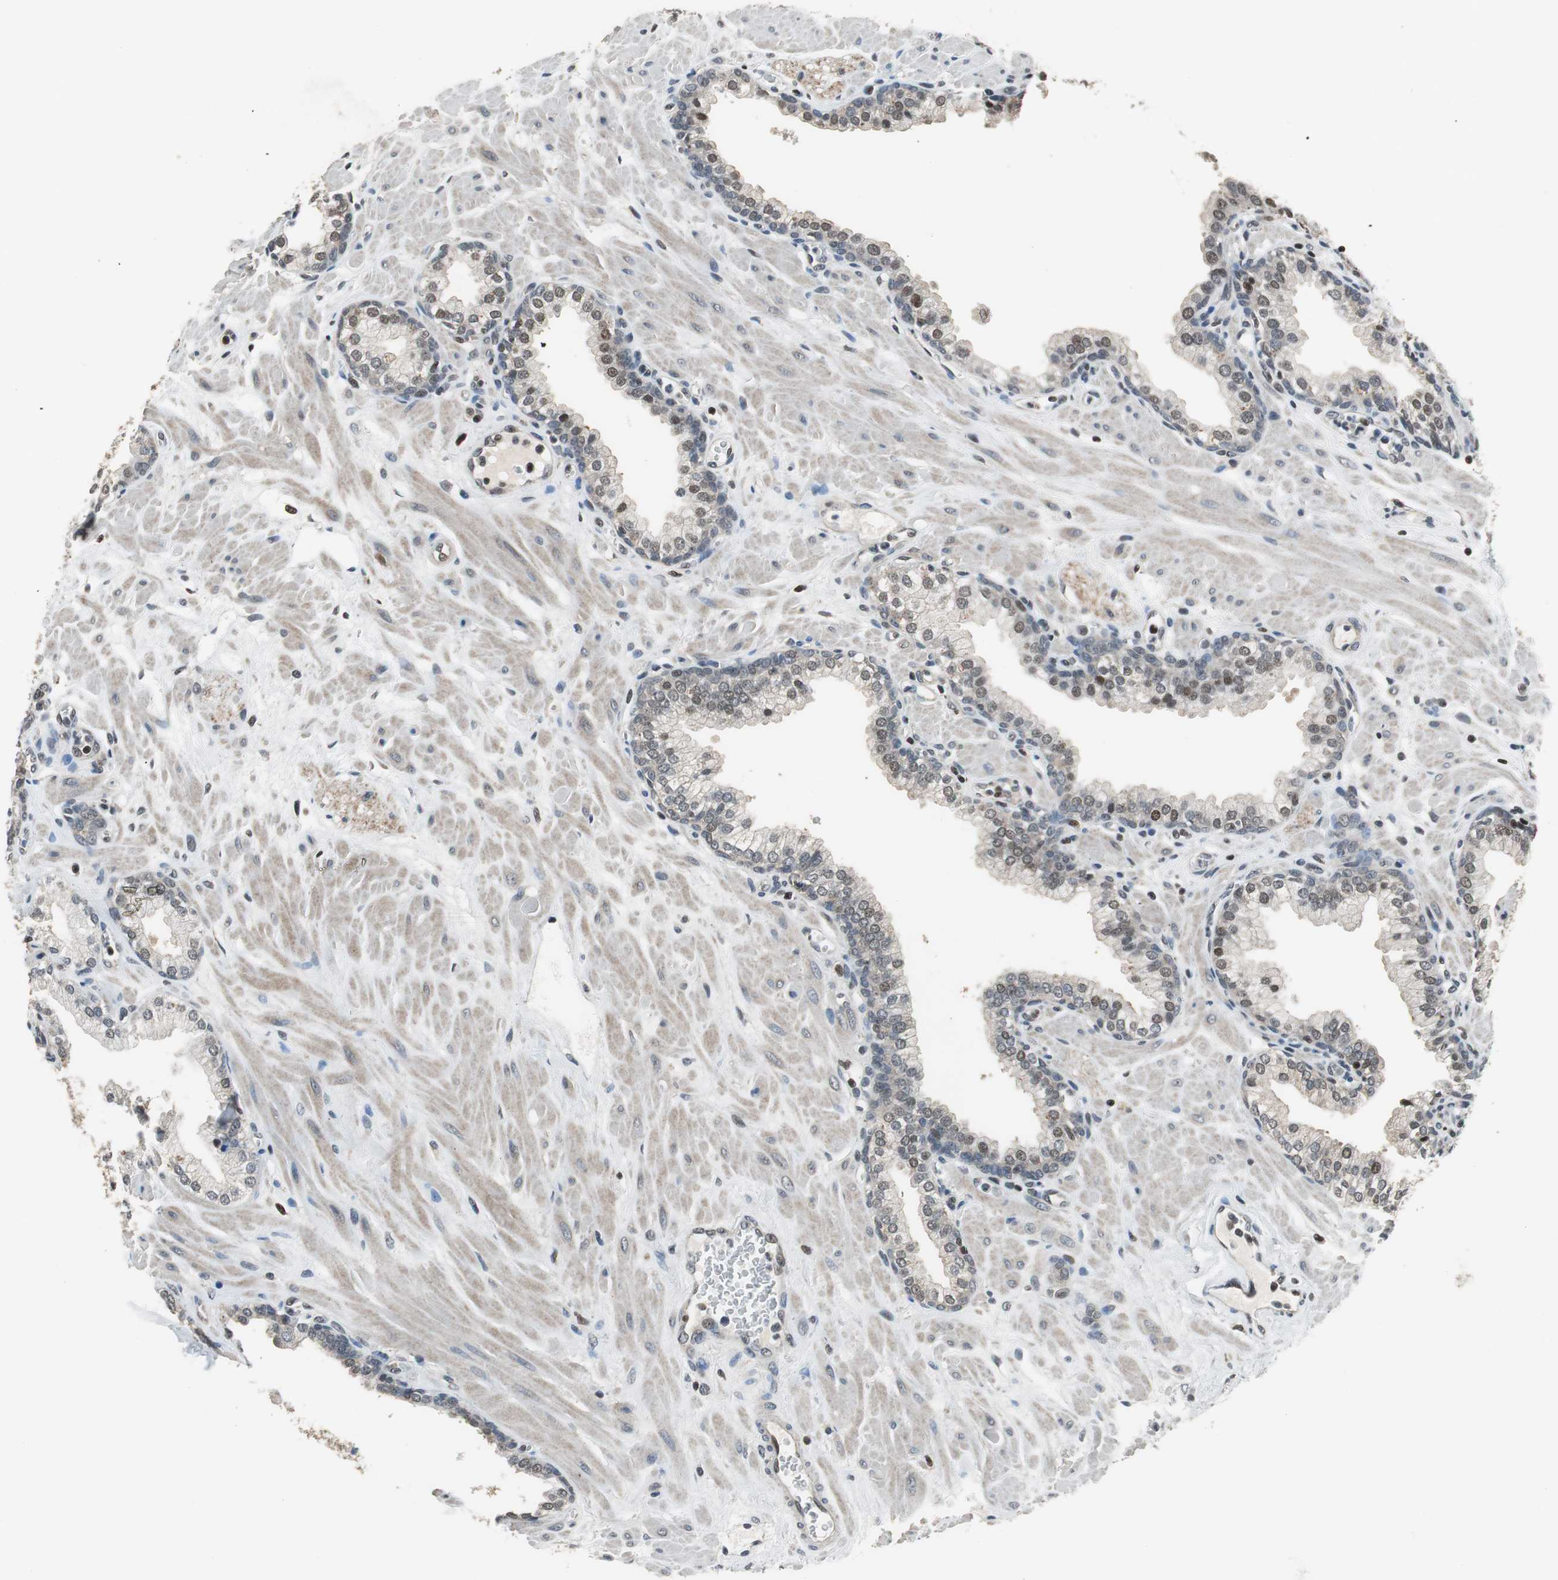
{"staining": {"intensity": "weak", "quantity": "25%-75%", "location": "nuclear"}, "tissue": "prostate", "cell_type": "Glandular cells", "image_type": "normal", "snomed": [{"axis": "morphology", "description": "Normal tissue, NOS"}, {"axis": "topography", "description": "Prostate"}], "caption": "Immunohistochemistry (IHC) of benign human prostate displays low levels of weak nuclear positivity in approximately 25%-75% of glandular cells.", "gene": "MAFB", "patient": {"sex": "male", "age": 60}}